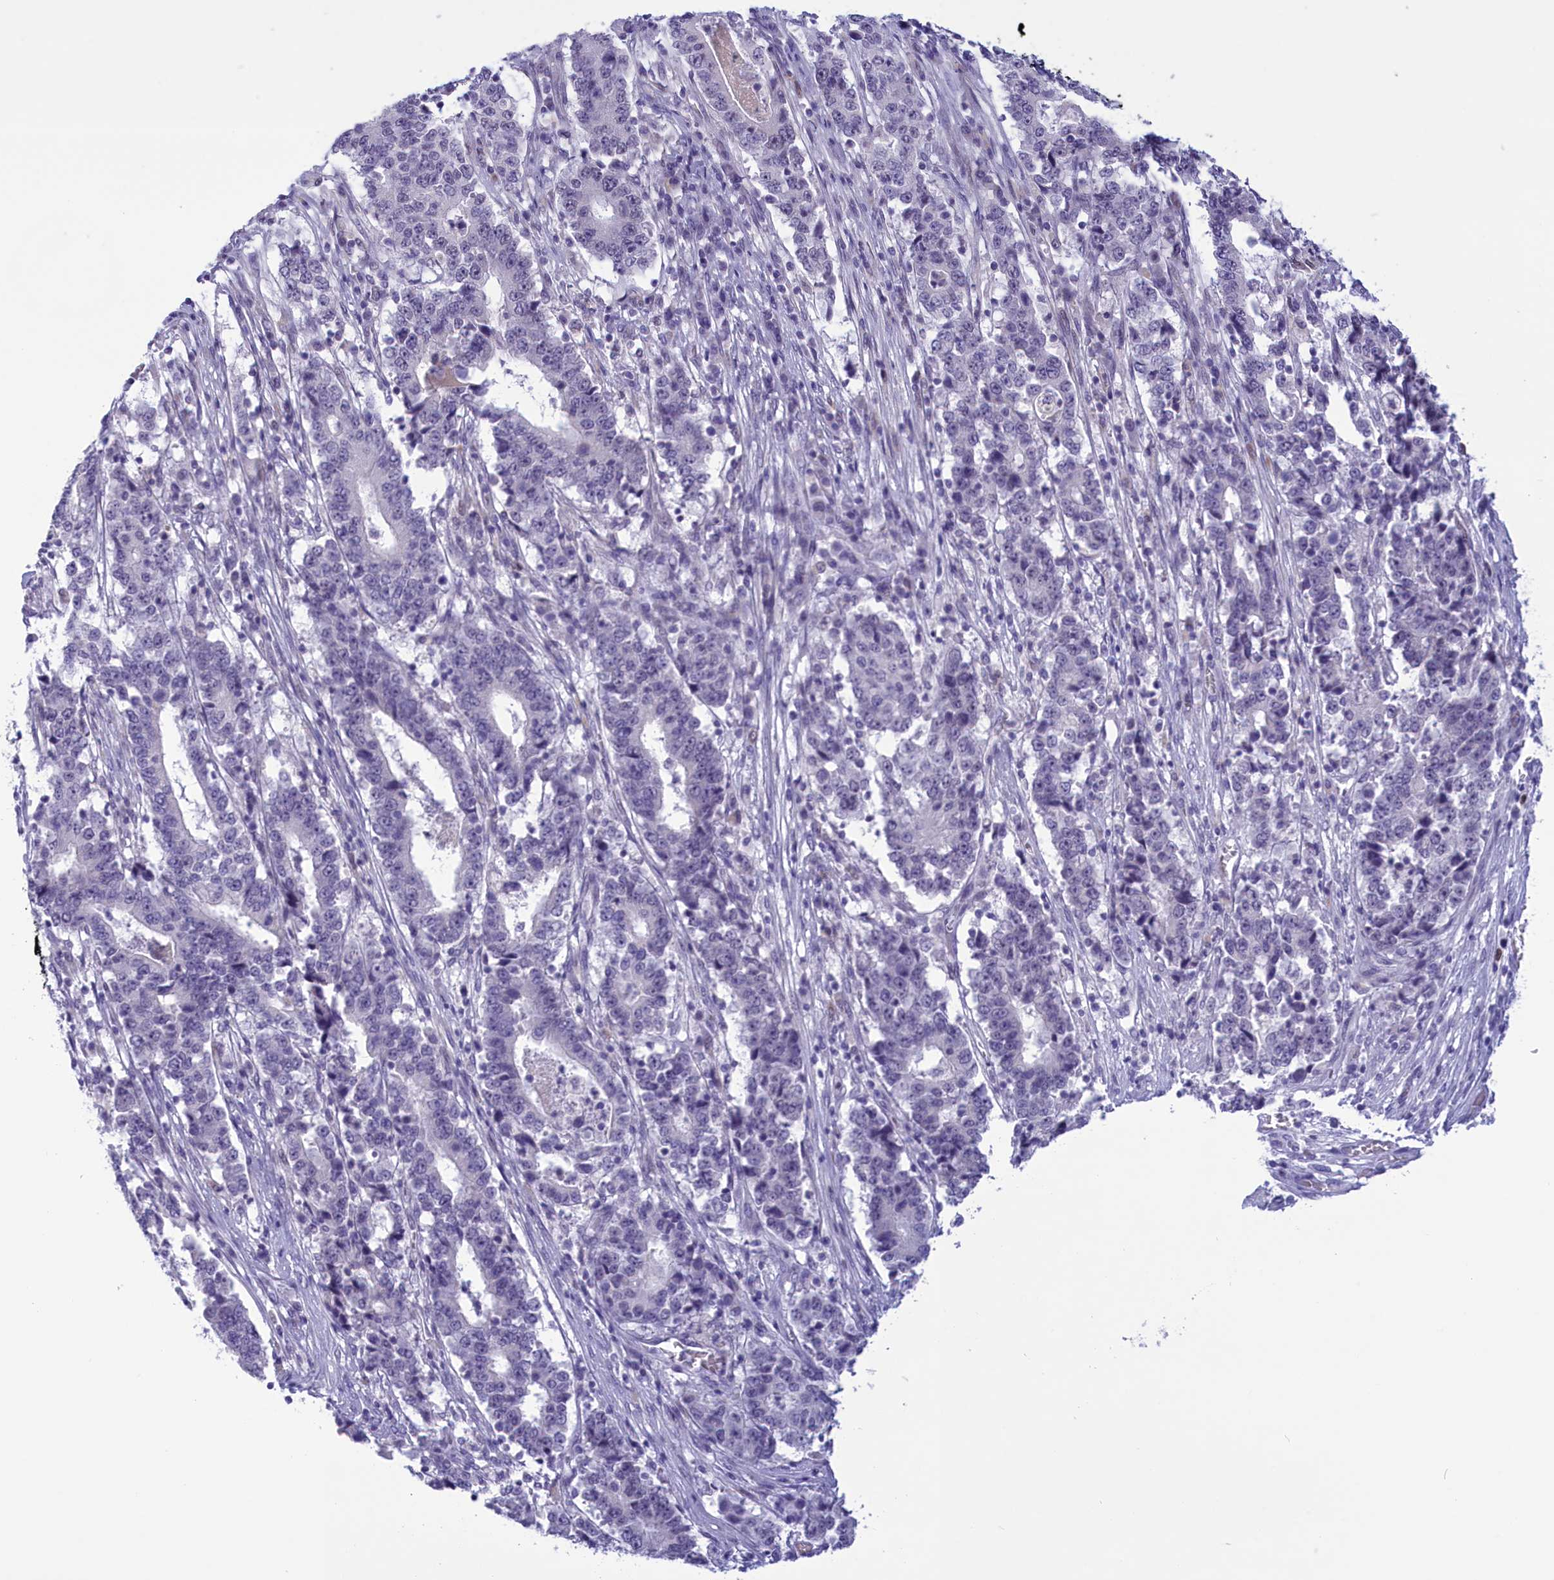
{"staining": {"intensity": "negative", "quantity": "none", "location": "none"}, "tissue": "stomach cancer", "cell_type": "Tumor cells", "image_type": "cancer", "snomed": [{"axis": "morphology", "description": "Adenocarcinoma, NOS"}, {"axis": "topography", "description": "Stomach"}], "caption": "Immunohistochemistry micrograph of human stomach cancer stained for a protein (brown), which shows no expression in tumor cells. (DAB immunohistochemistry (IHC) with hematoxylin counter stain).", "gene": "ELOA2", "patient": {"sex": "male", "age": 59}}